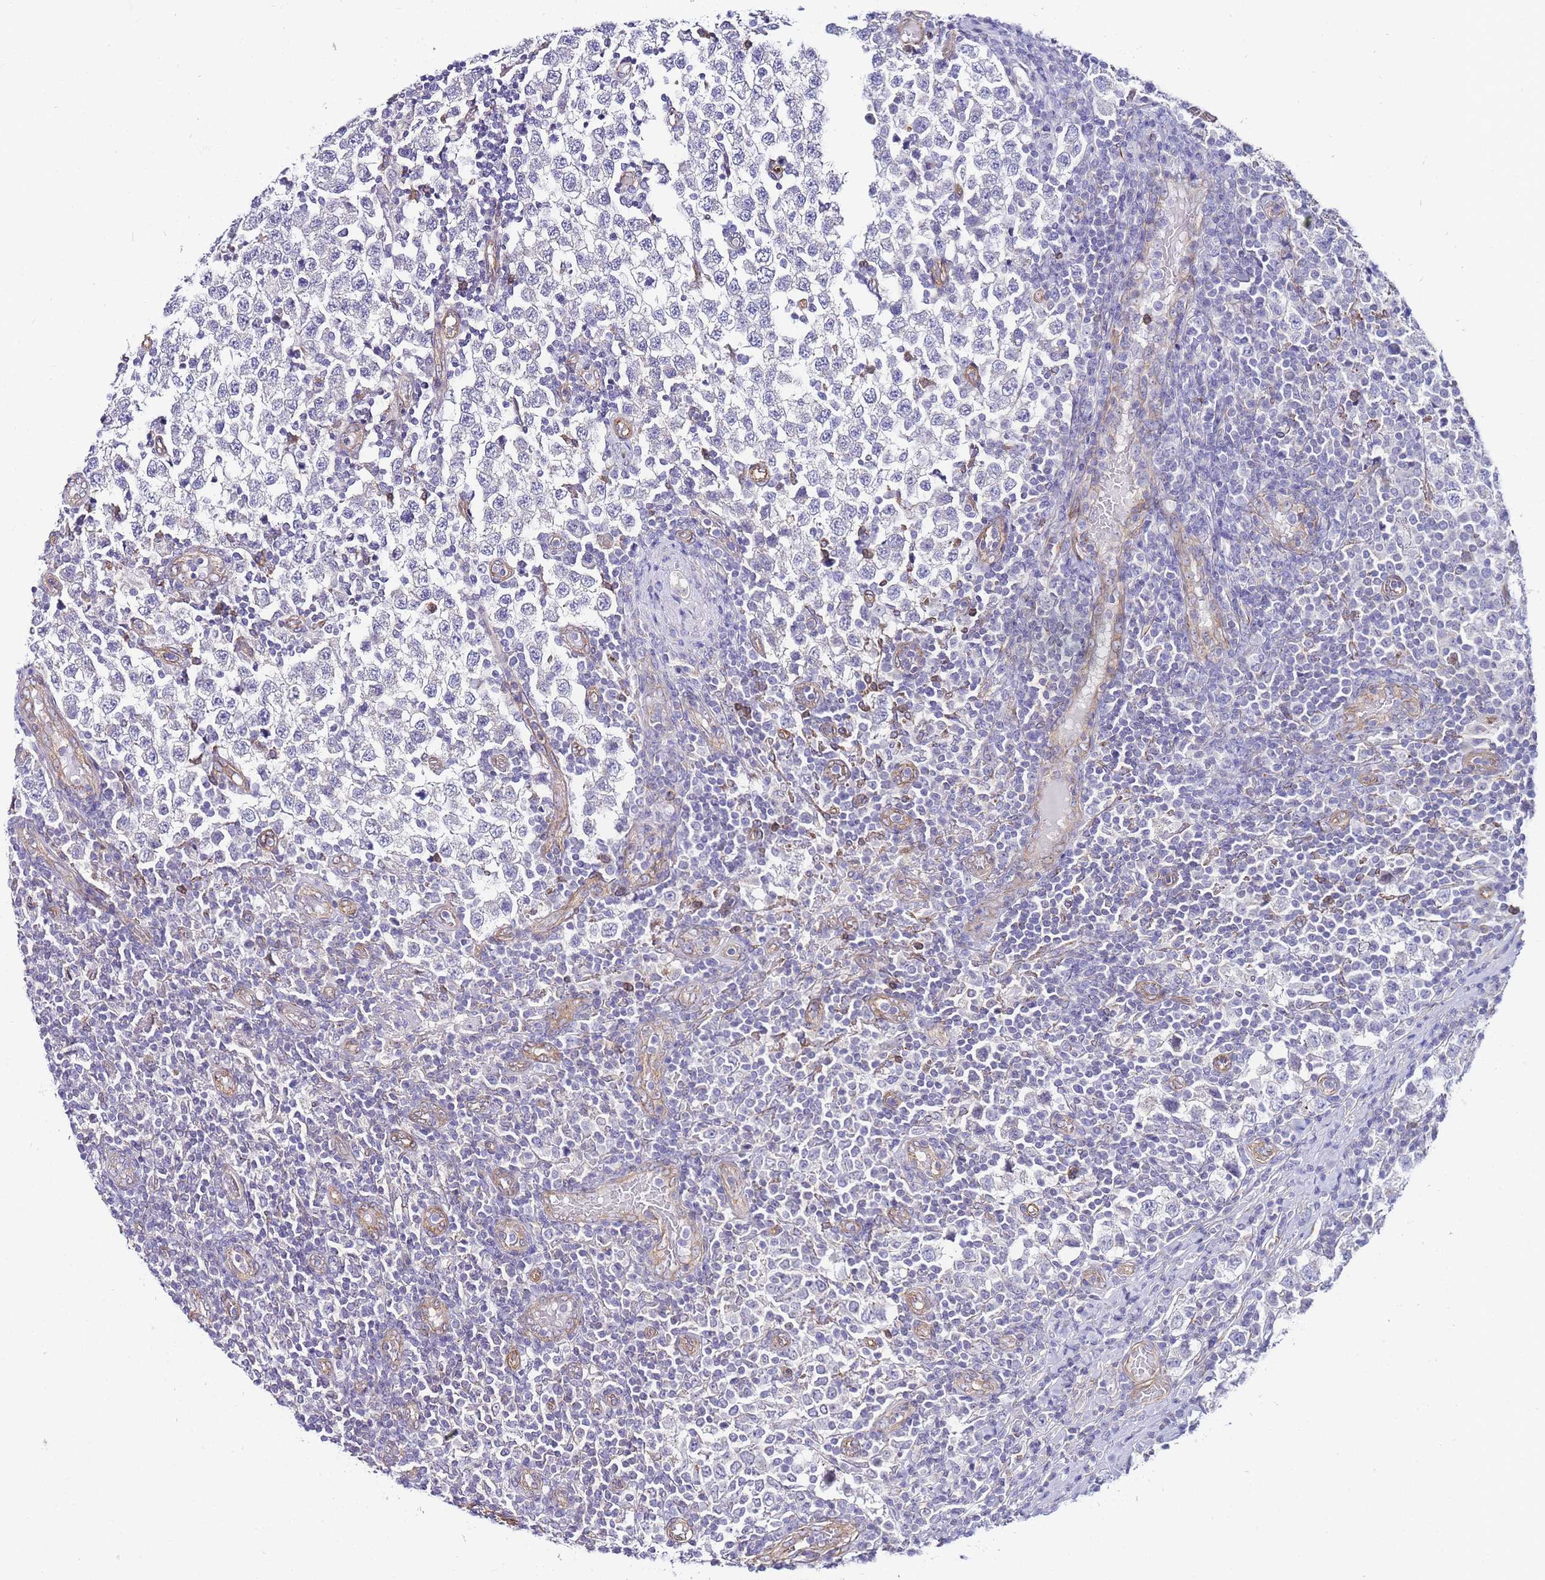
{"staining": {"intensity": "negative", "quantity": "none", "location": "none"}, "tissue": "testis cancer", "cell_type": "Tumor cells", "image_type": "cancer", "snomed": [{"axis": "morphology", "description": "Seminoma, NOS"}, {"axis": "topography", "description": "Testis"}], "caption": "Micrograph shows no significant protein staining in tumor cells of testis cancer.", "gene": "PDCD7", "patient": {"sex": "male", "age": 34}}